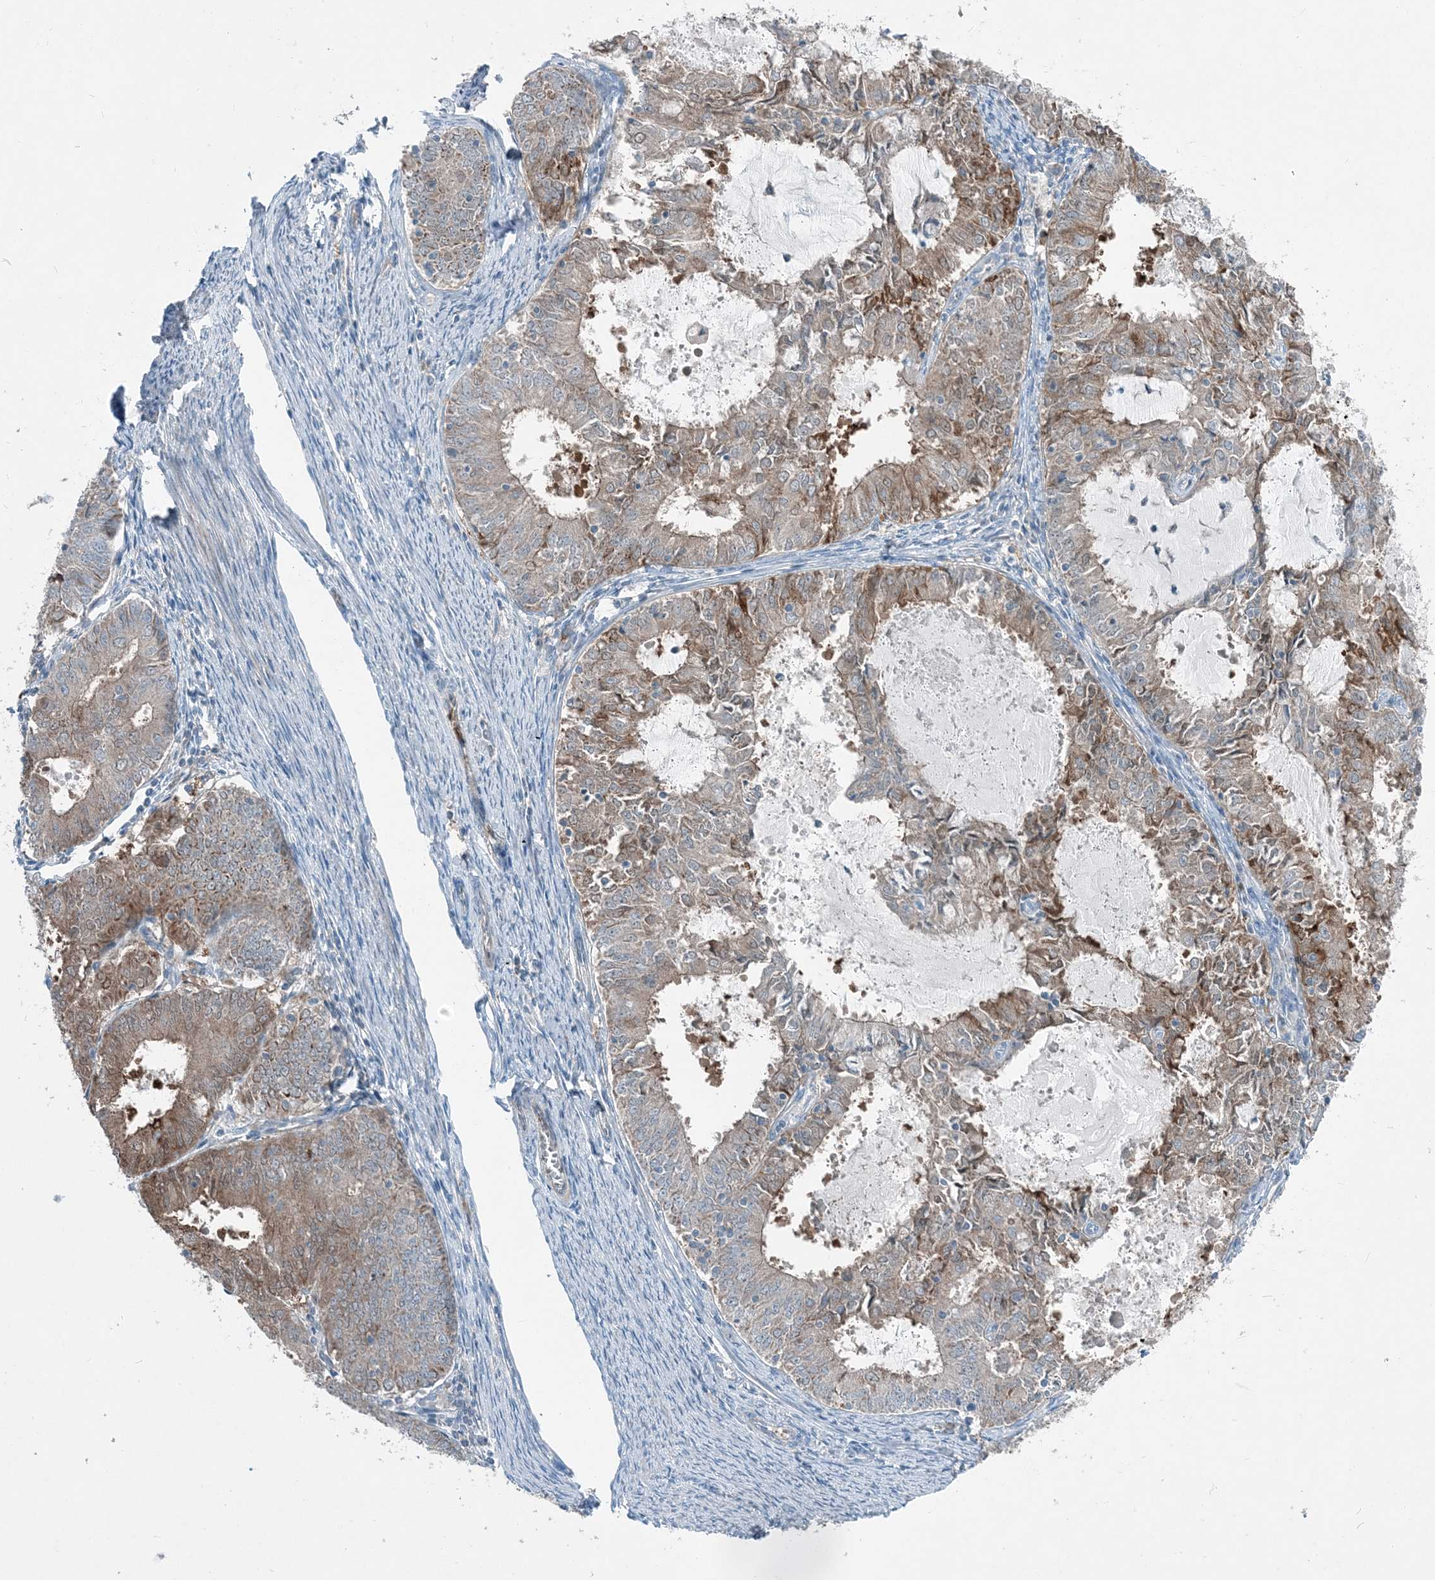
{"staining": {"intensity": "moderate", "quantity": "25%-75%", "location": "cytoplasmic/membranous"}, "tissue": "endometrial cancer", "cell_type": "Tumor cells", "image_type": "cancer", "snomed": [{"axis": "morphology", "description": "Adenocarcinoma, NOS"}, {"axis": "topography", "description": "Endometrium"}], "caption": "Immunohistochemistry (IHC) staining of endometrial adenocarcinoma, which shows medium levels of moderate cytoplasmic/membranous positivity in approximately 25%-75% of tumor cells indicating moderate cytoplasmic/membranous protein positivity. The staining was performed using DAB (brown) for protein detection and nuclei were counterstained in hematoxylin (blue).", "gene": "ARMH1", "patient": {"sex": "female", "age": 57}}